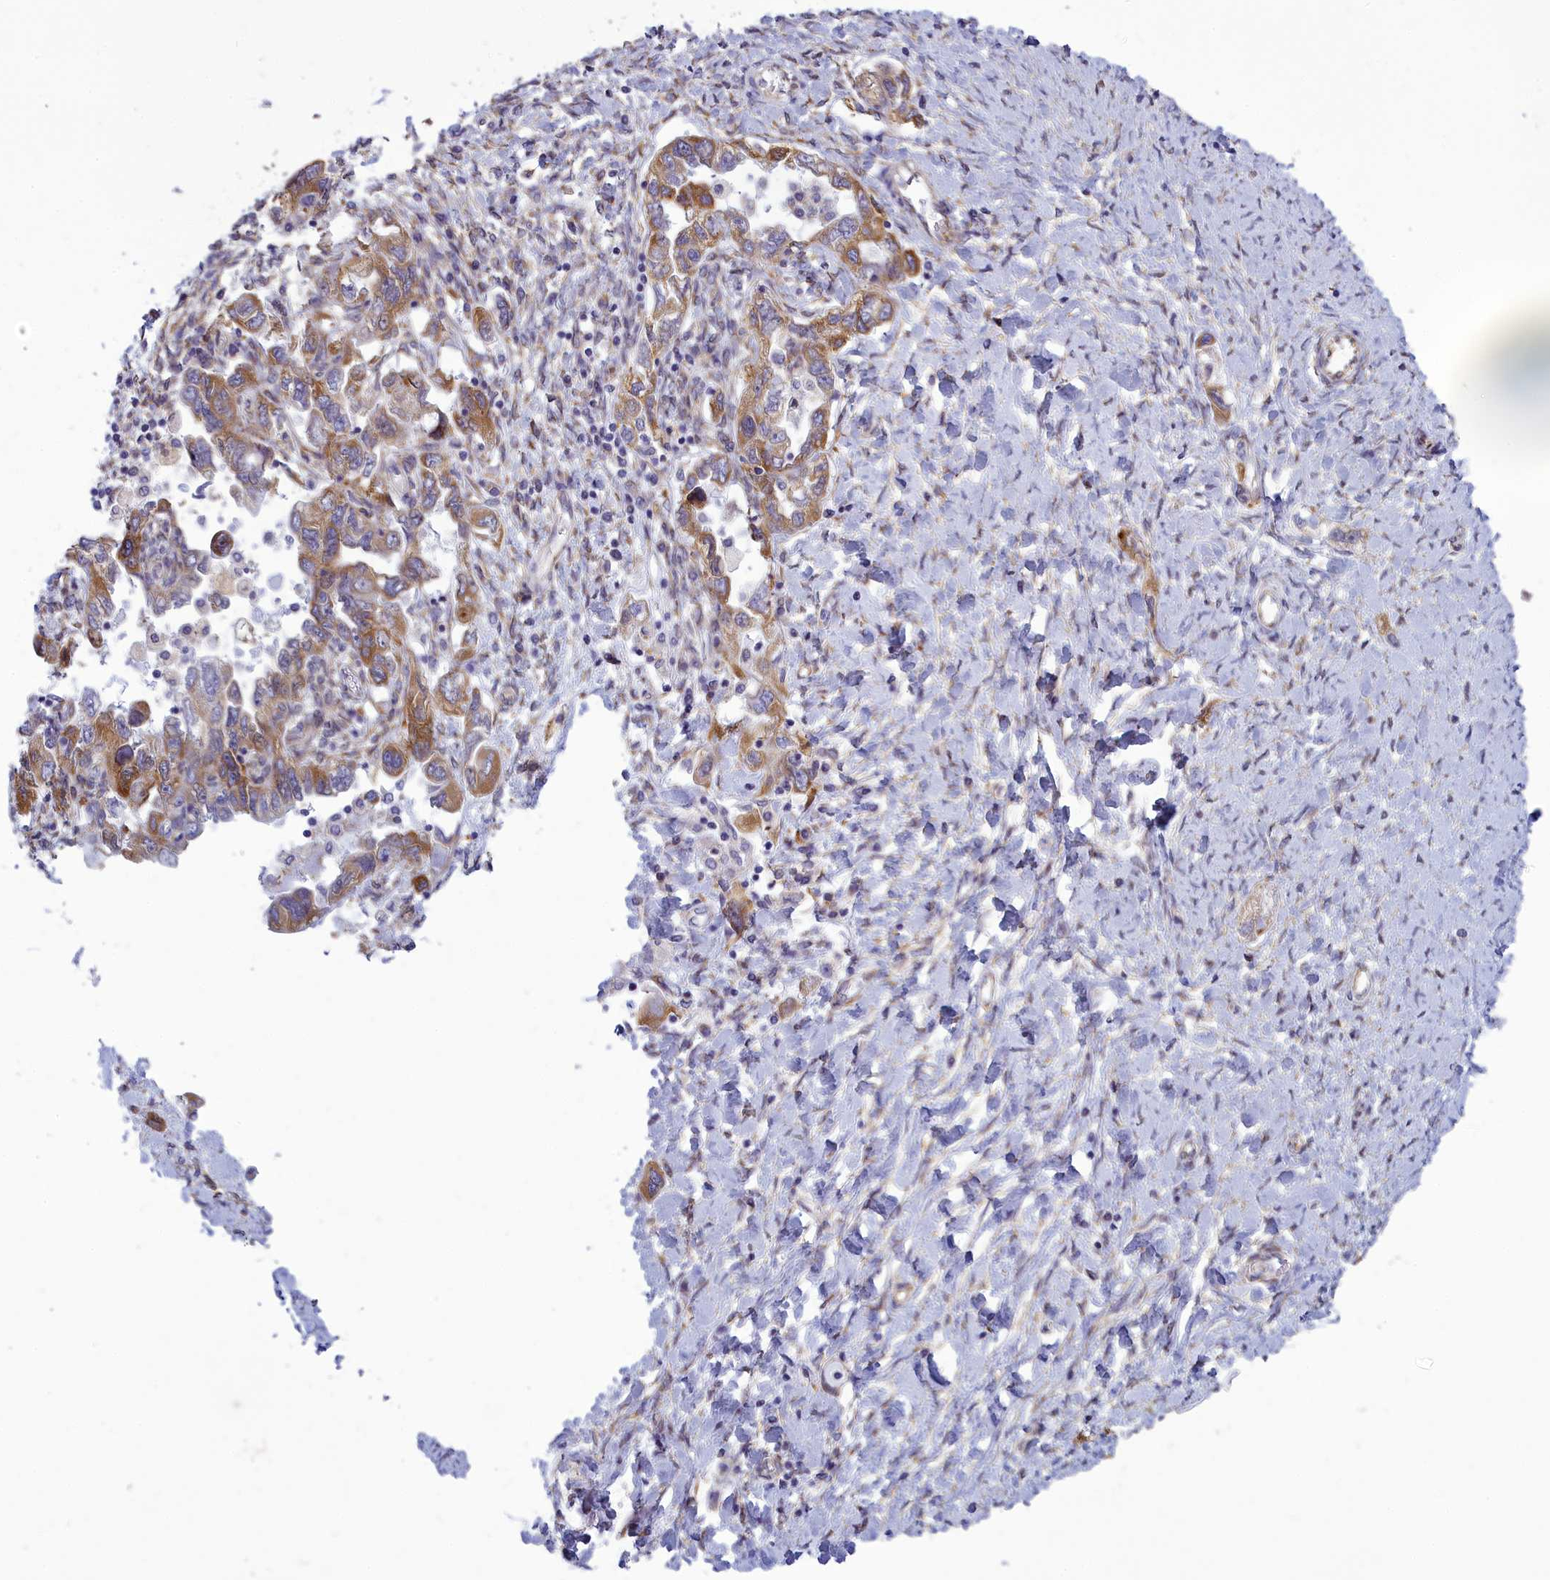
{"staining": {"intensity": "moderate", "quantity": "25%-75%", "location": "cytoplasmic/membranous"}, "tissue": "ovarian cancer", "cell_type": "Tumor cells", "image_type": "cancer", "snomed": [{"axis": "morphology", "description": "Carcinoma, NOS"}, {"axis": "morphology", "description": "Cystadenocarcinoma, serous, NOS"}, {"axis": "topography", "description": "Ovary"}], "caption": "The histopathology image demonstrates immunohistochemical staining of ovarian carcinoma. There is moderate cytoplasmic/membranous staining is appreciated in about 25%-75% of tumor cells.", "gene": "CENATAC", "patient": {"sex": "female", "age": 69}}